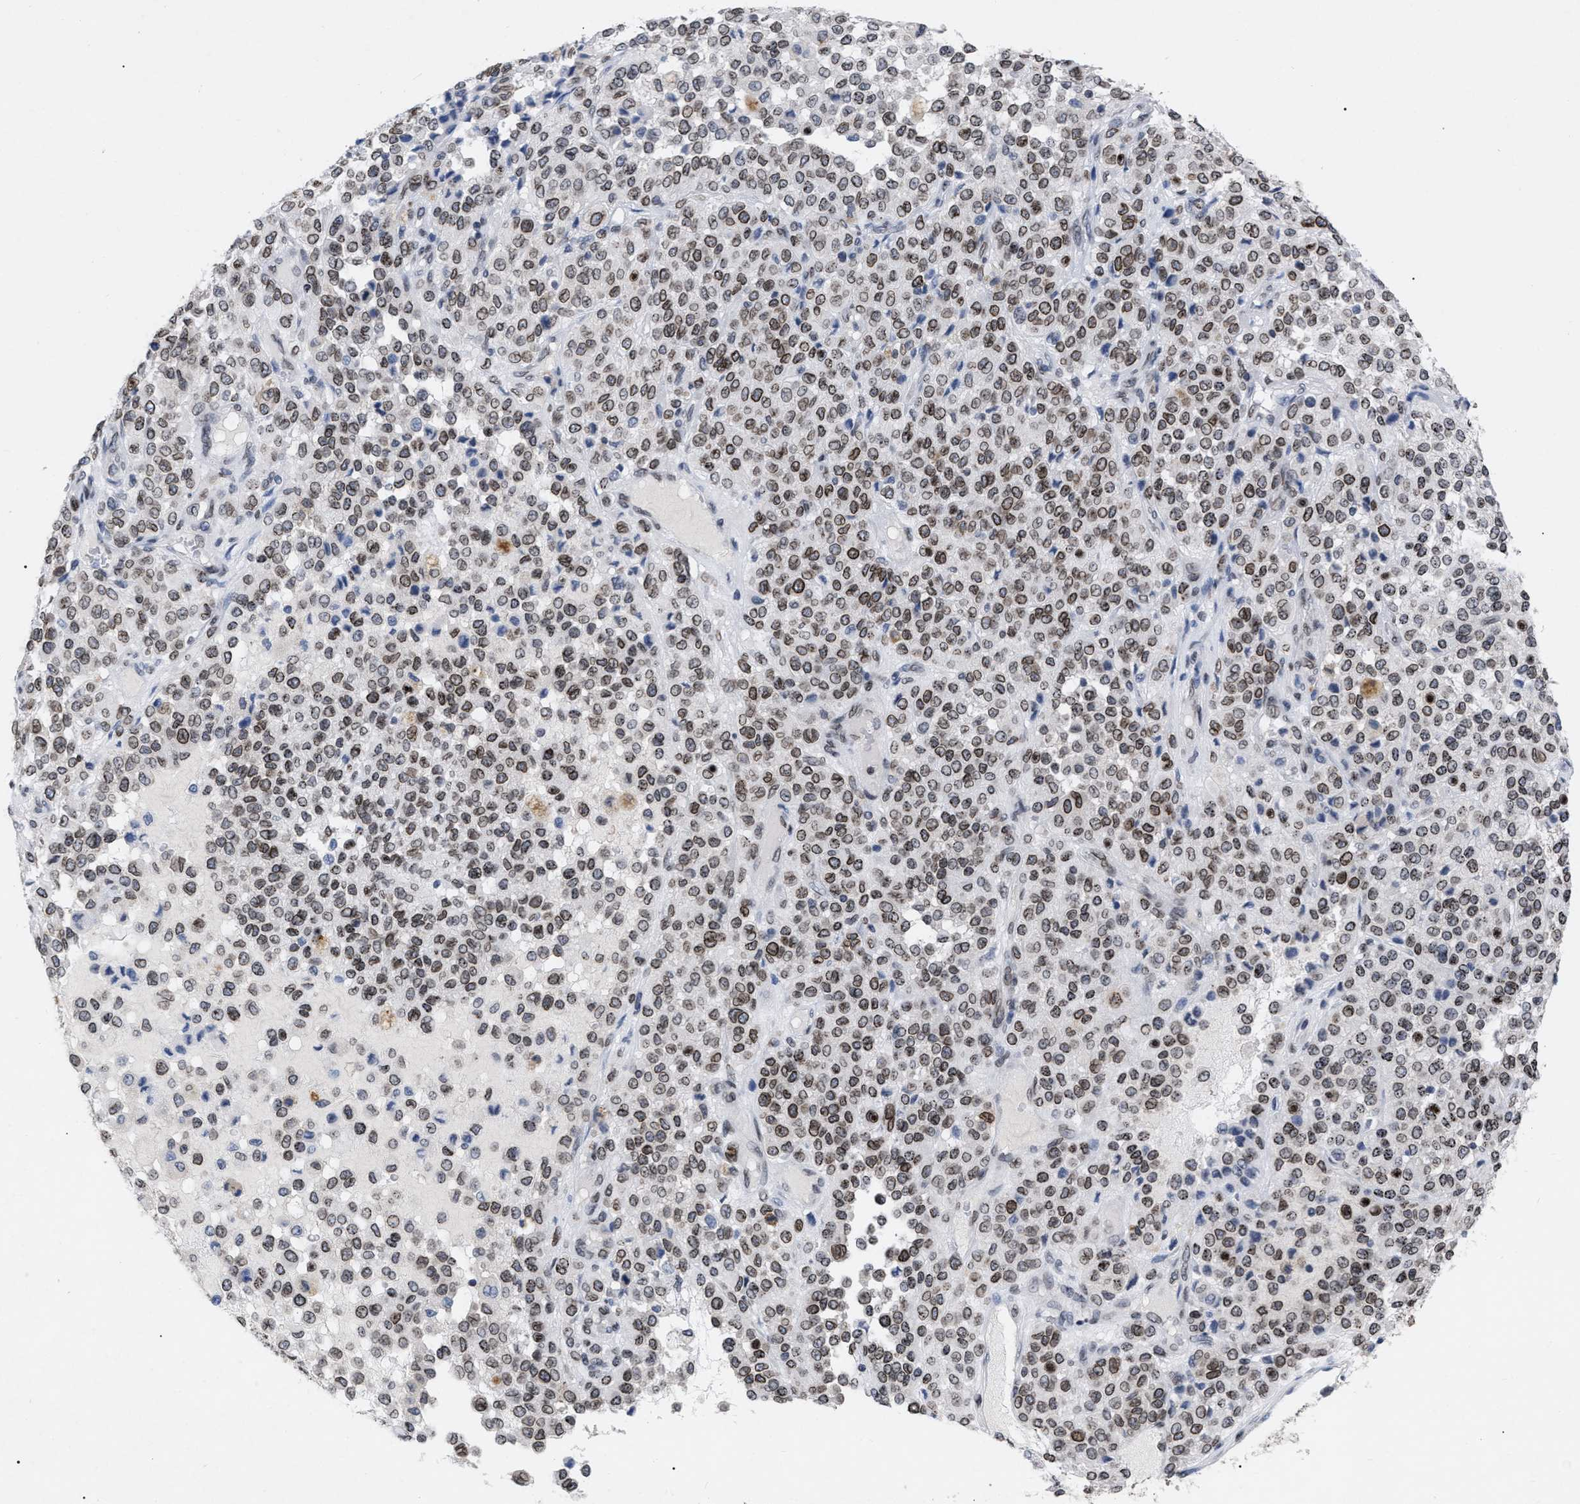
{"staining": {"intensity": "weak", "quantity": ">75%", "location": "cytoplasmic/membranous,nuclear"}, "tissue": "melanoma", "cell_type": "Tumor cells", "image_type": "cancer", "snomed": [{"axis": "morphology", "description": "Malignant melanoma, Metastatic site"}, {"axis": "topography", "description": "Pancreas"}], "caption": "Protein expression analysis of human melanoma reveals weak cytoplasmic/membranous and nuclear expression in about >75% of tumor cells.", "gene": "TPR", "patient": {"sex": "female", "age": 30}}